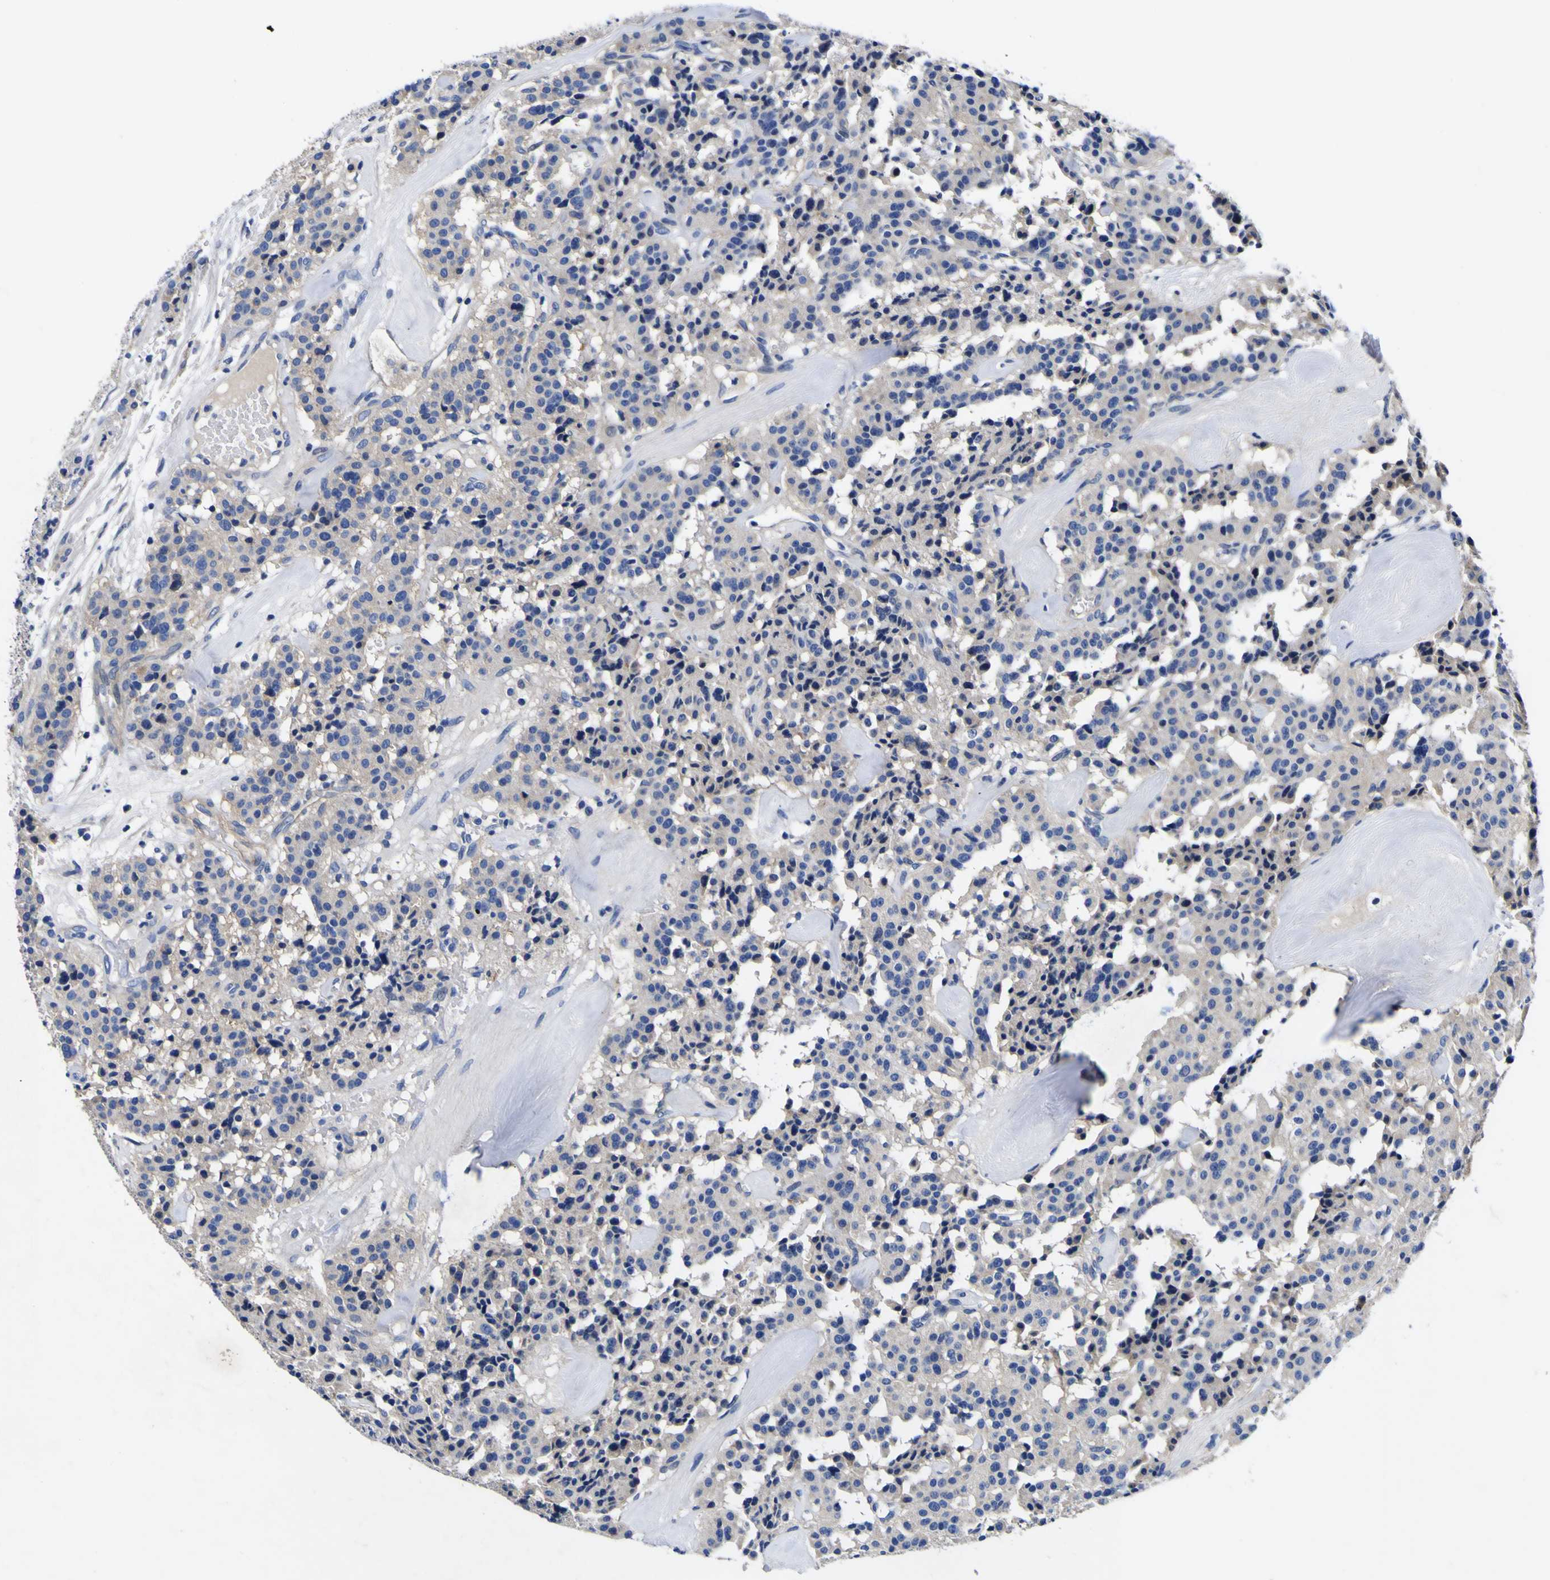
{"staining": {"intensity": "negative", "quantity": "none", "location": "none"}, "tissue": "carcinoid", "cell_type": "Tumor cells", "image_type": "cancer", "snomed": [{"axis": "morphology", "description": "Carcinoid, malignant, NOS"}, {"axis": "topography", "description": "Lung"}], "caption": "Immunohistochemistry (IHC) image of human malignant carcinoid stained for a protein (brown), which exhibits no expression in tumor cells. (Stains: DAB (3,3'-diaminobenzidine) immunohistochemistry (IHC) with hematoxylin counter stain, Microscopy: brightfield microscopy at high magnification).", "gene": "VASN", "patient": {"sex": "male", "age": 30}}